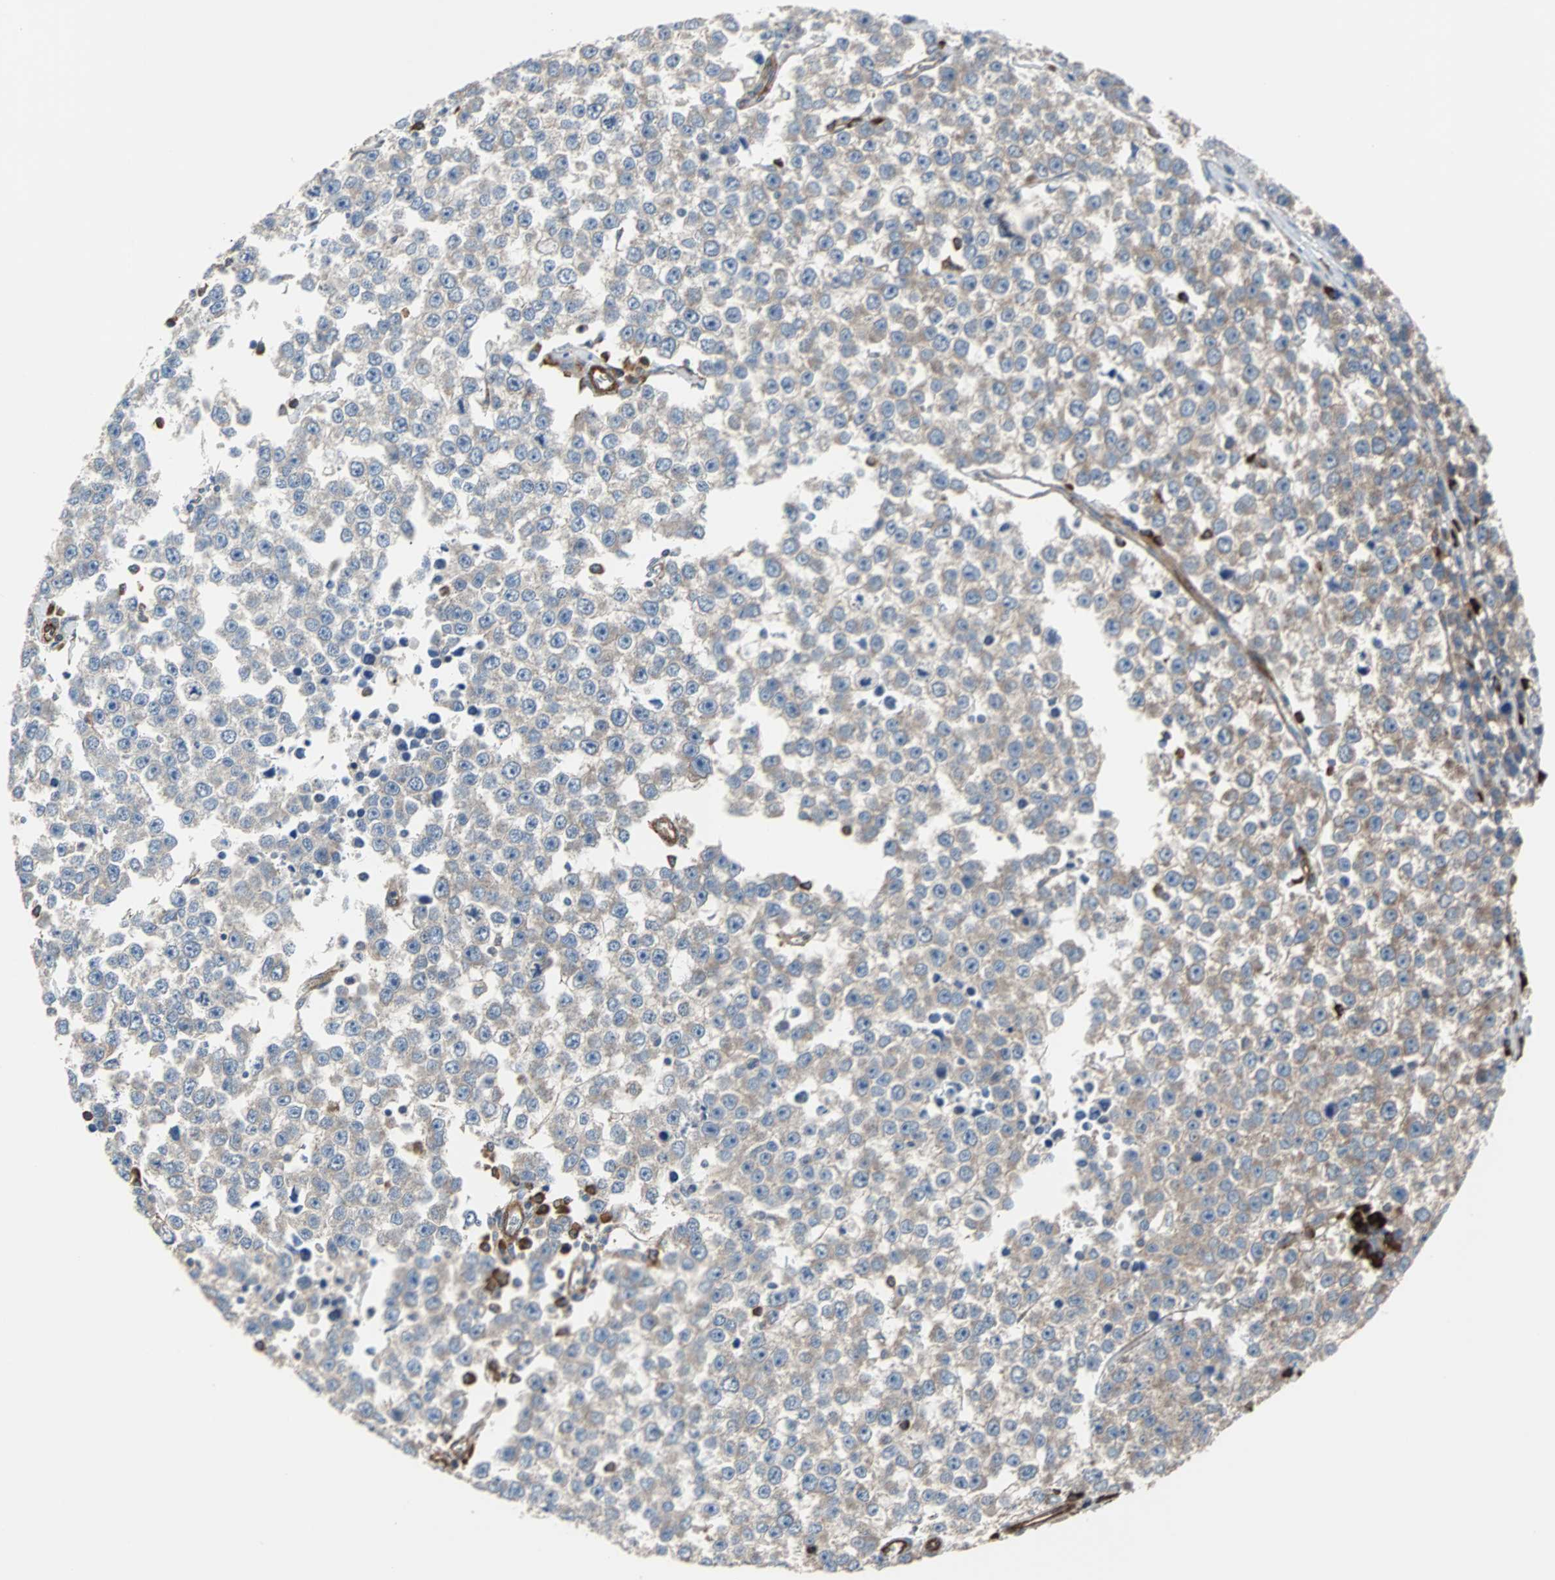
{"staining": {"intensity": "weak", "quantity": ">75%", "location": "cytoplasmic/membranous"}, "tissue": "testis cancer", "cell_type": "Tumor cells", "image_type": "cancer", "snomed": [{"axis": "morphology", "description": "Seminoma, NOS"}, {"axis": "morphology", "description": "Carcinoma, Embryonal, NOS"}, {"axis": "topography", "description": "Testis"}], "caption": "Tumor cells display weak cytoplasmic/membranous expression in approximately >75% of cells in seminoma (testis).", "gene": "PLCG2", "patient": {"sex": "male", "age": 52}}